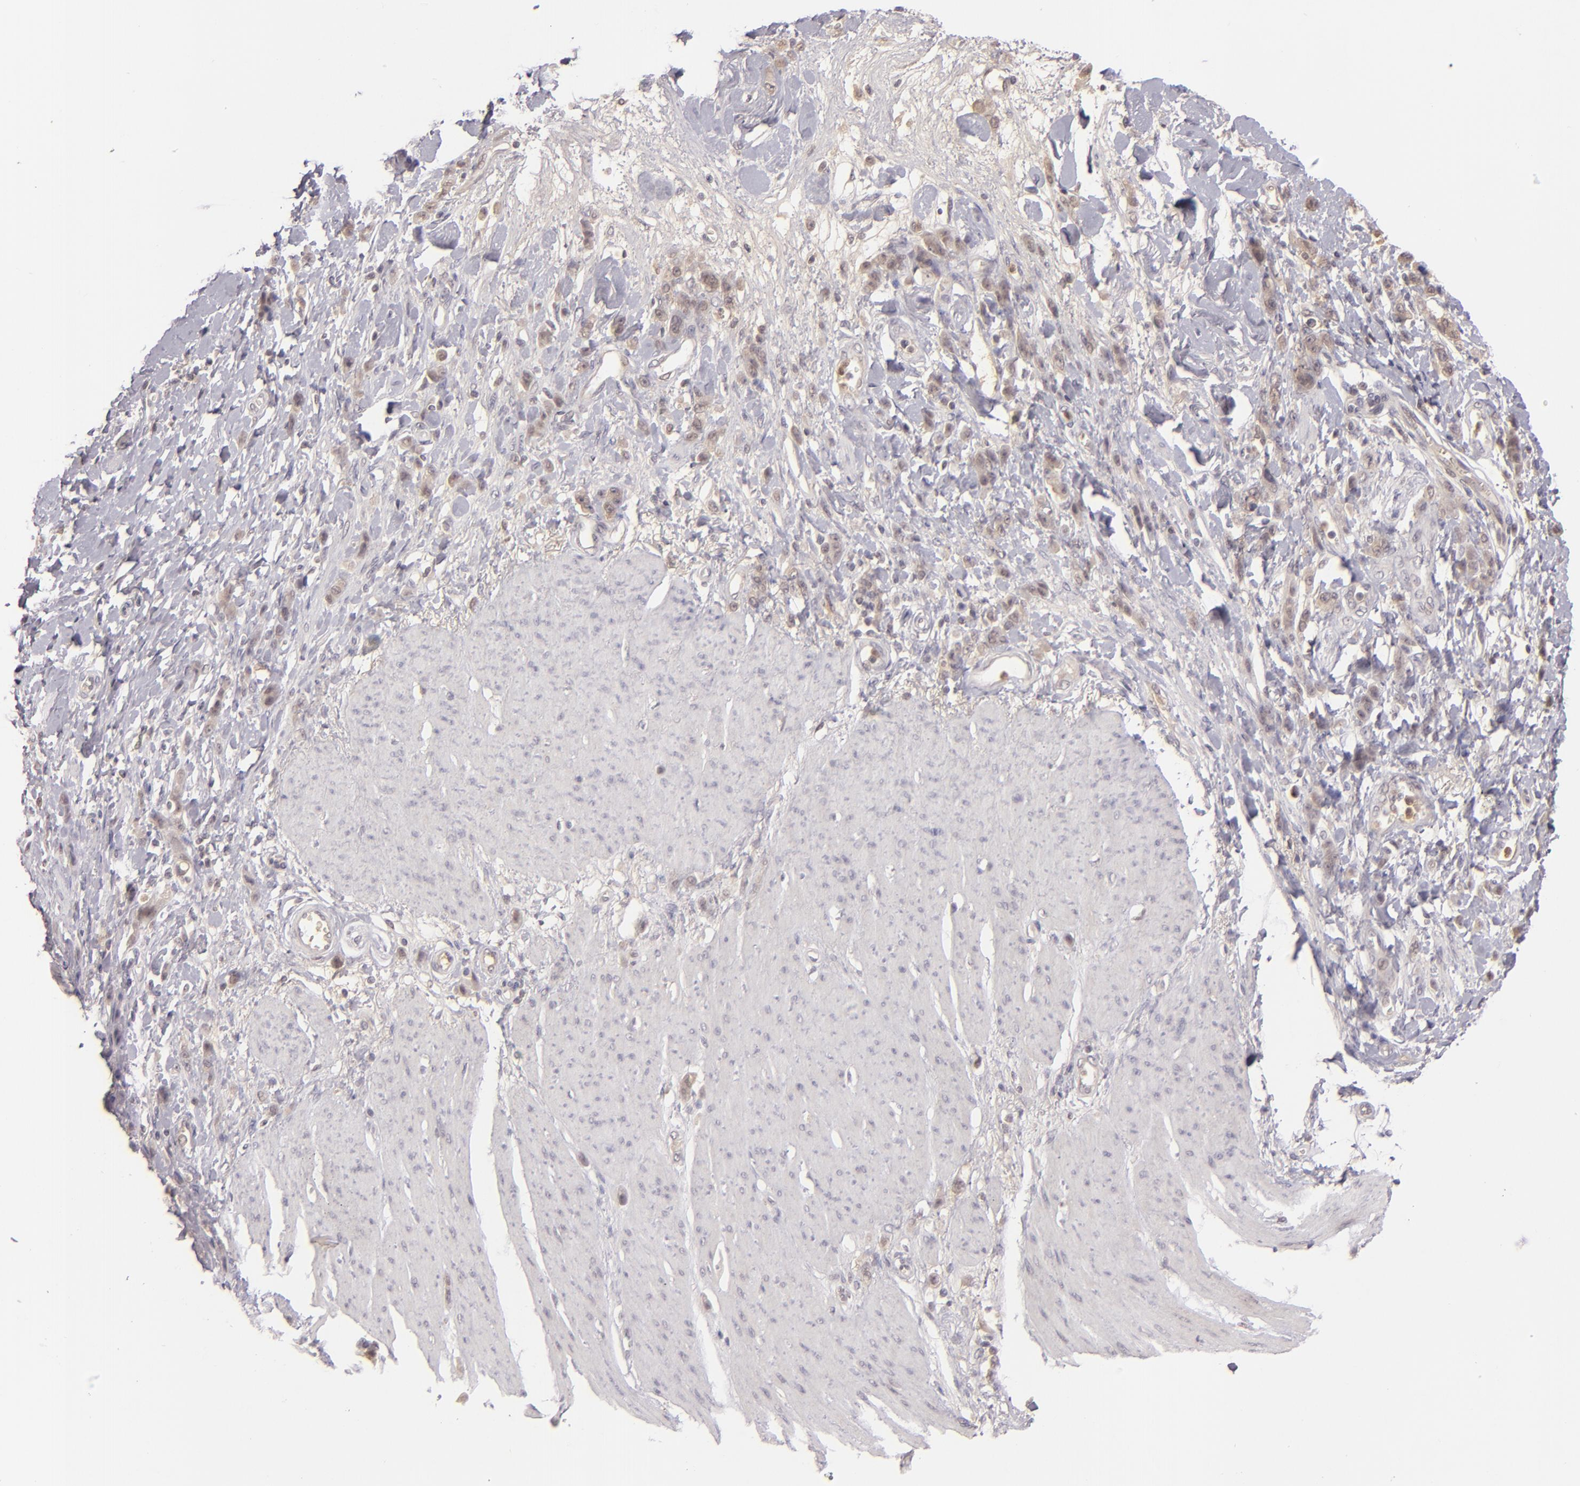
{"staining": {"intensity": "weak", "quantity": ">75%", "location": "cytoplasmic/membranous"}, "tissue": "stomach cancer", "cell_type": "Tumor cells", "image_type": "cancer", "snomed": [{"axis": "morphology", "description": "Normal tissue, NOS"}, {"axis": "morphology", "description": "Adenocarcinoma, NOS"}, {"axis": "topography", "description": "Stomach"}], "caption": "DAB (3,3'-diaminobenzidine) immunohistochemical staining of human stomach cancer (adenocarcinoma) displays weak cytoplasmic/membranous protein staining in about >75% of tumor cells.", "gene": "LRG1", "patient": {"sex": "male", "age": 82}}